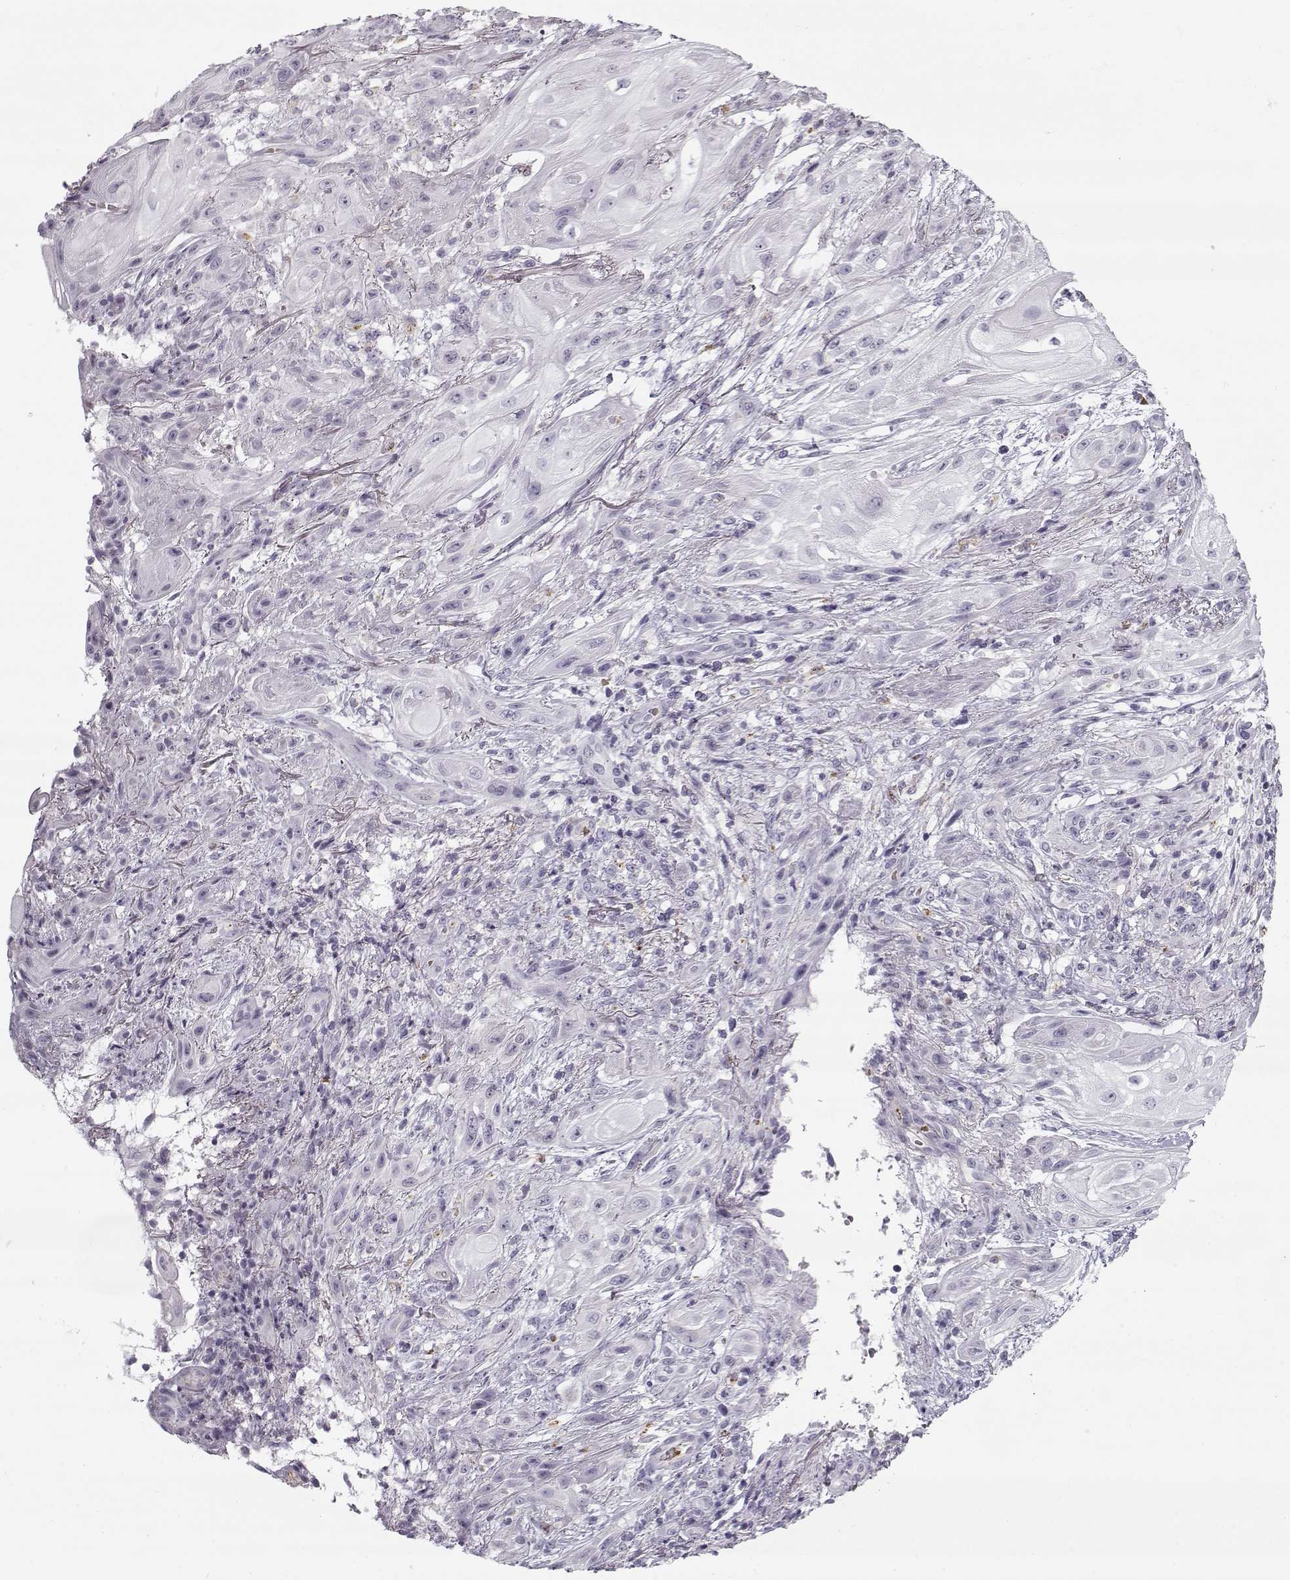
{"staining": {"intensity": "negative", "quantity": "none", "location": "none"}, "tissue": "skin cancer", "cell_type": "Tumor cells", "image_type": "cancer", "snomed": [{"axis": "morphology", "description": "Squamous cell carcinoma, NOS"}, {"axis": "topography", "description": "Skin"}], "caption": "A photomicrograph of skin squamous cell carcinoma stained for a protein shows no brown staining in tumor cells.", "gene": "SNCA", "patient": {"sex": "male", "age": 62}}